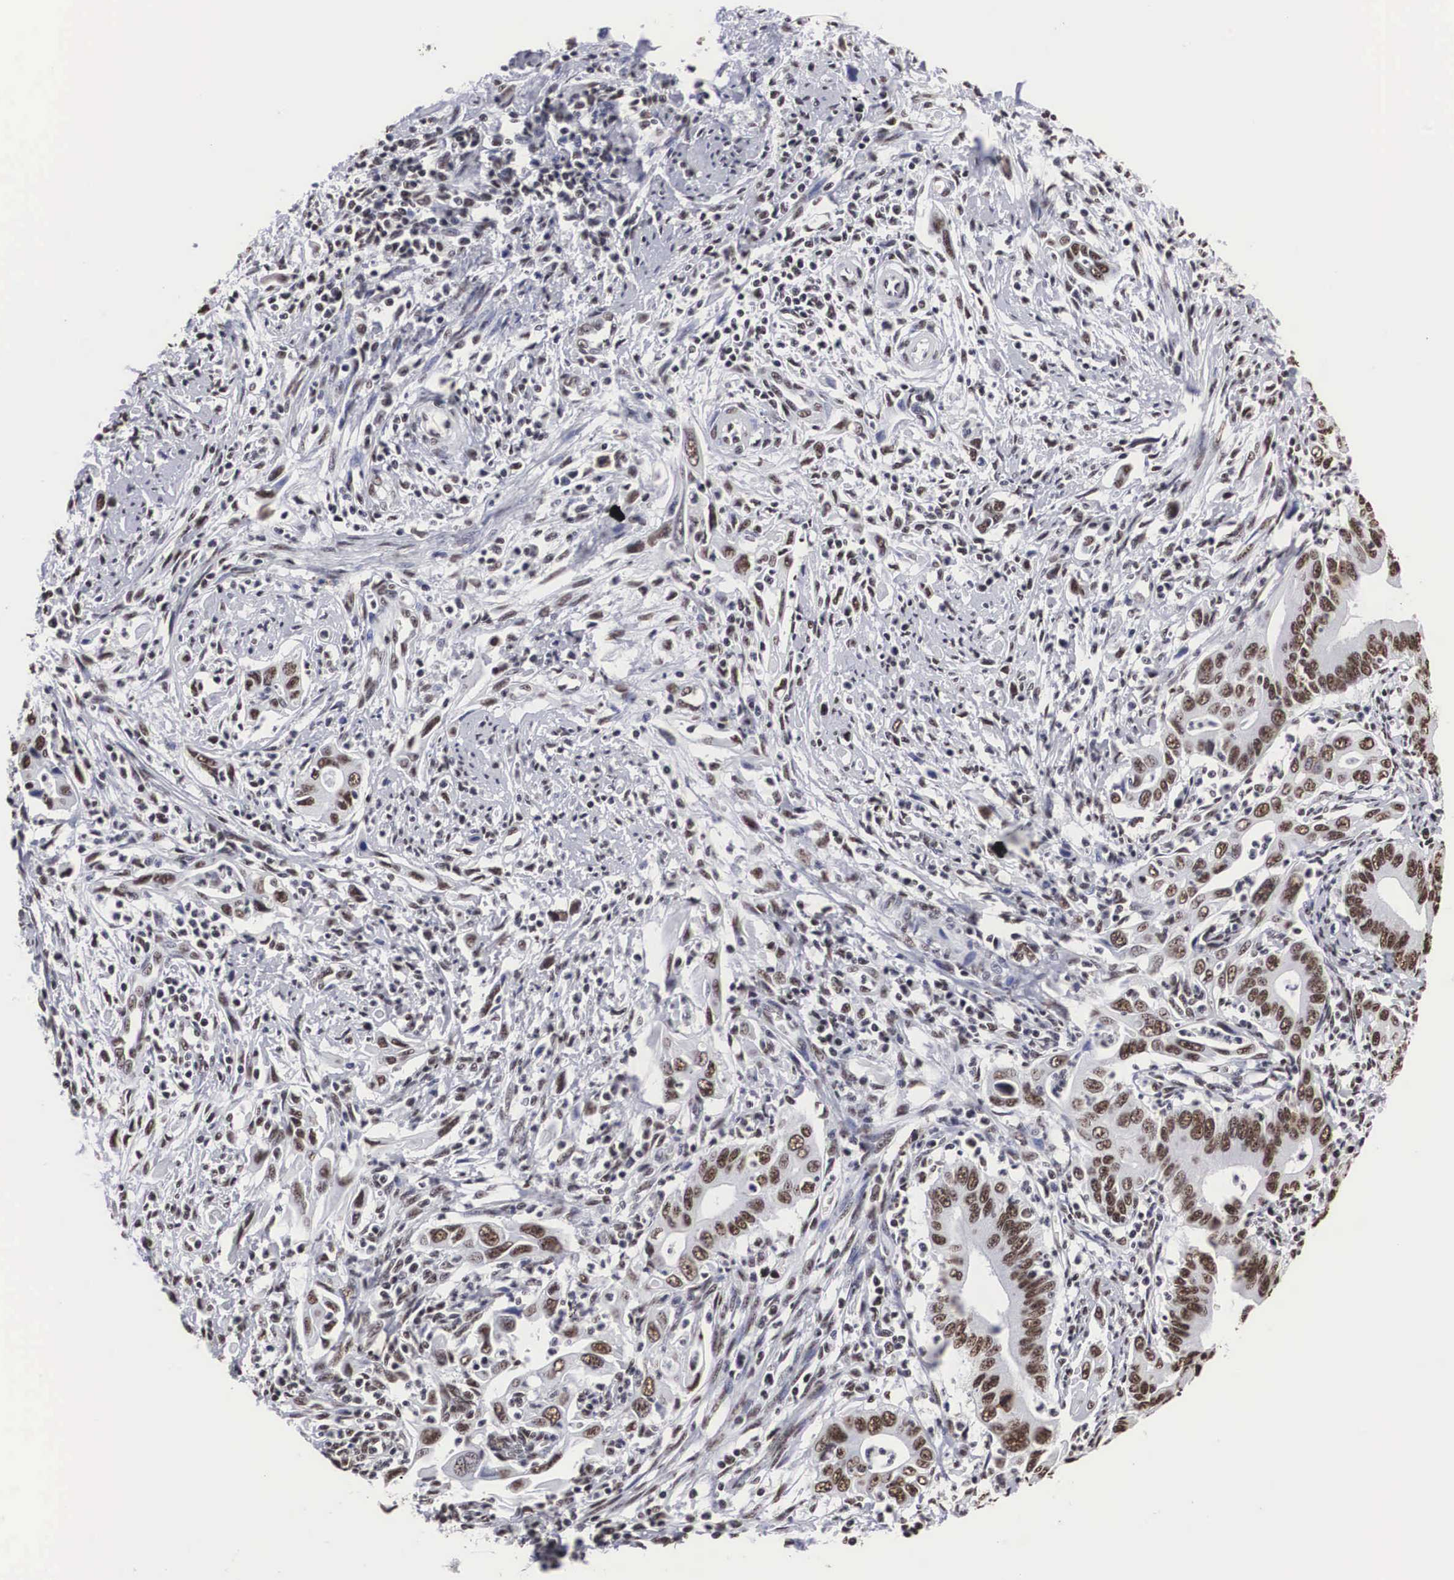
{"staining": {"intensity": "moderate", "quantity": ">75%", "location": "nuclear"}, "tissue": "cervical cancer", "cell_type": "Tumor cells", "image_type": "cancer", "snomed": [{"axis": "morphology", "description": "Normal tissue, NOS"}, {"axis": "morphology", "description": "Adenocarcinoma, NOS"}, {"axis": "topography", "description": "Cervix"}], "caption": "High-power microscopy captured an immunohistochemistry photomicrograph of cervical adenocarcinoma, revealing moderate nuclear staining in approximately >75% of tumor cells. Immunohistochemistry (ihc) stains the protein of interest in brown and the nuclei are stained blue.", "gene": "ACIN1", "patient": {"sex": "female", "age": 34}}